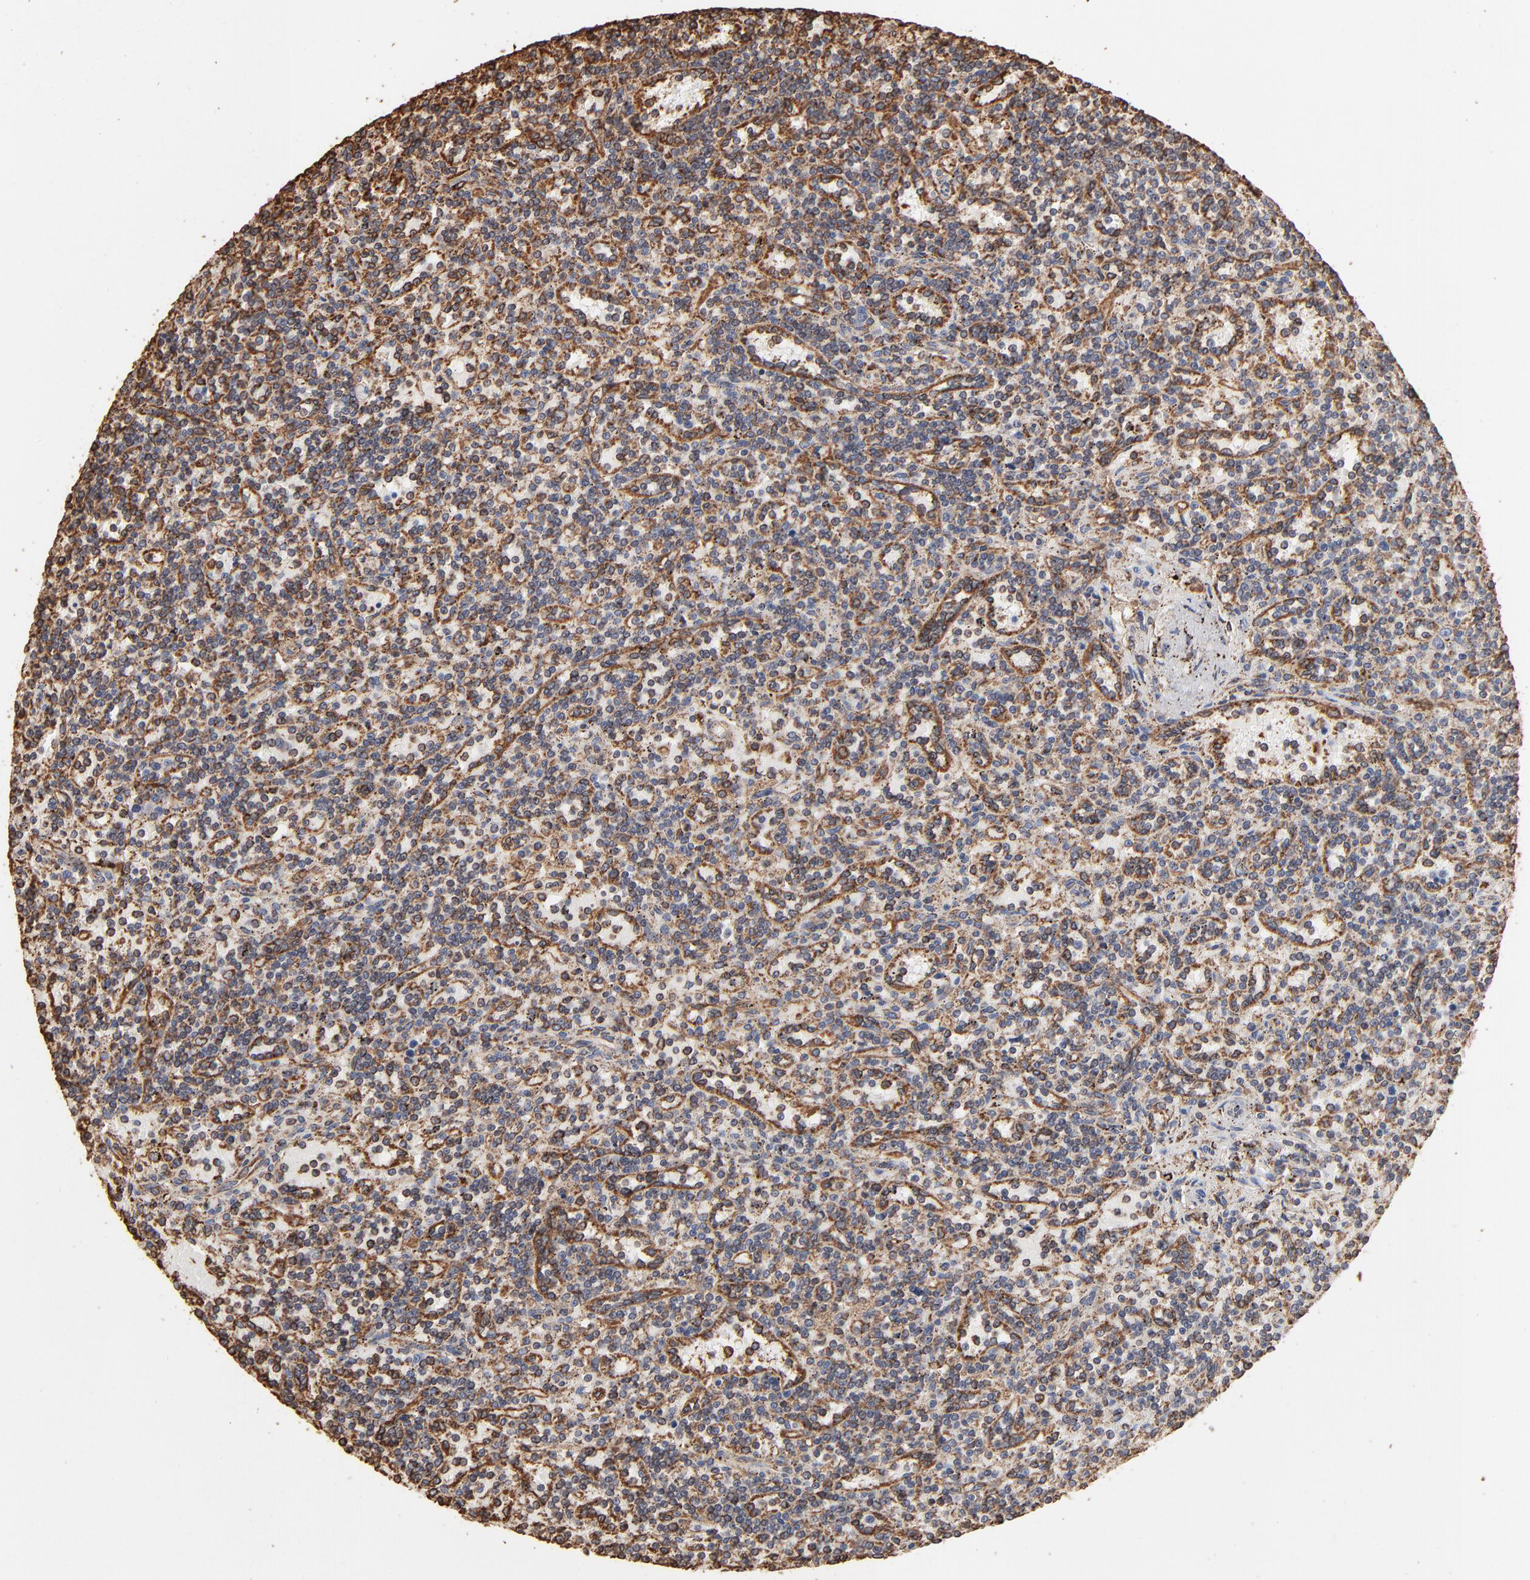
{"staining": {"intensity": "moderate", "quantity": "25%-75%", "location": "cytoplasmic/membranous"}, "tissue": "lymphoma", "cell_type": "Tumor cells", "image_type": "cancer", "snomed": [{"axis": "morphology", "description": "Malignant lymphoma, non-Hodgkin's type, Low grade"}, {"axis": "topography", "description": "Spleen"}], "caption": "This image reveals IHC staining of human low-grade malignant lymphoma, non-Hodgkin's type, with medium moderate cytoplasmic/membranous positivity in about 25%-75% of tumor cells.", "gene": "PDIA3", "patient": {"sex": "male", "age": 73}}